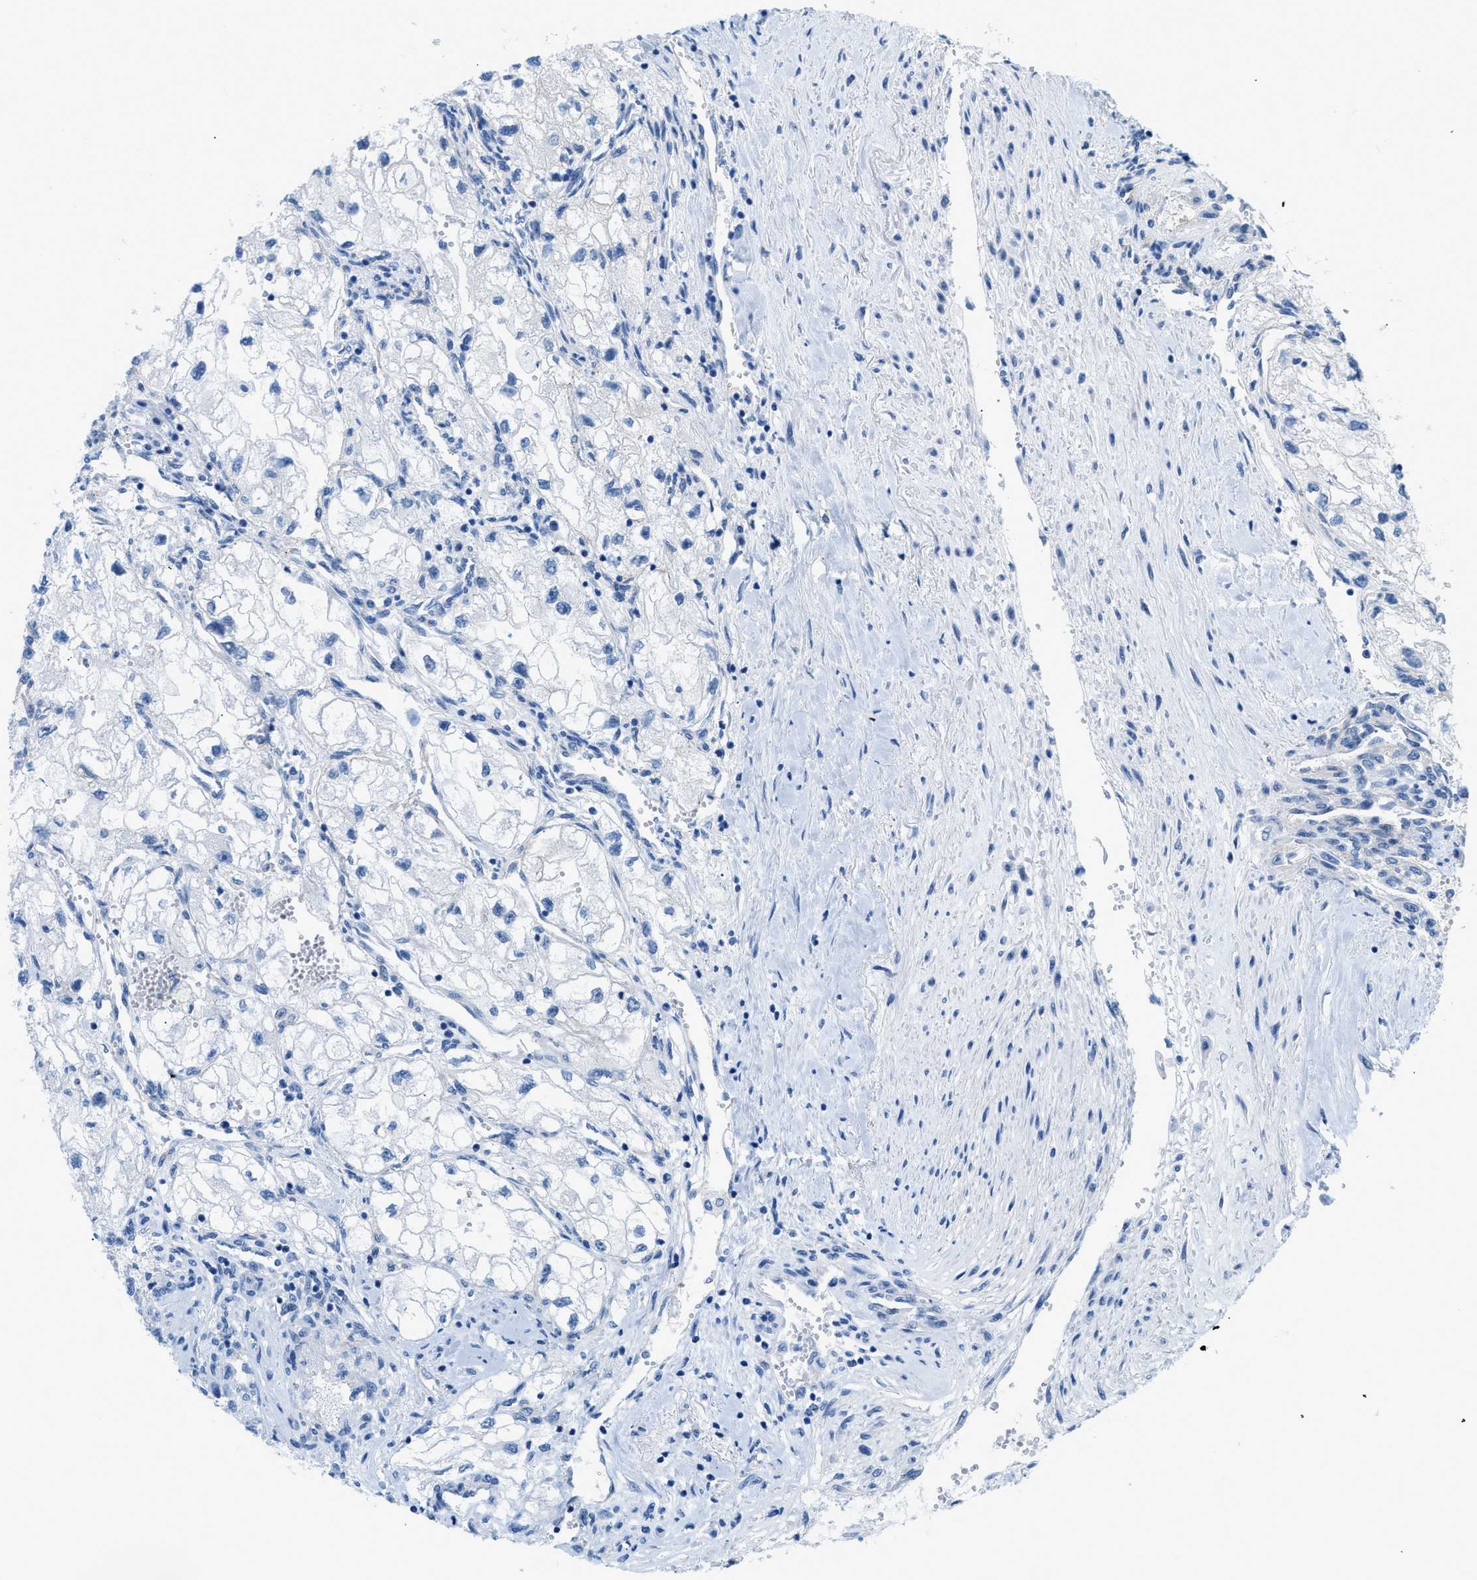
{"staining": {"intensity": "negative", "quantity": "none", "location": "none"}, "tissue": "renal cancer", "cell_type": "Tumor cells", "image_type": "cancer", "snomed": [{"axis": "morphology", "description": "Adenocarcinoma, NOS"}, {"axis": "topography", "description": "Kidney"}], "caption": "High power microscopy micrograph of an immunohistochemistry (IHC) photomicrograph of adenocarcinoma (renal), revealing no significant positivity in tumor cells.", "gene": "FDCSP", "patient": {"sex": "female", "age": 70}}